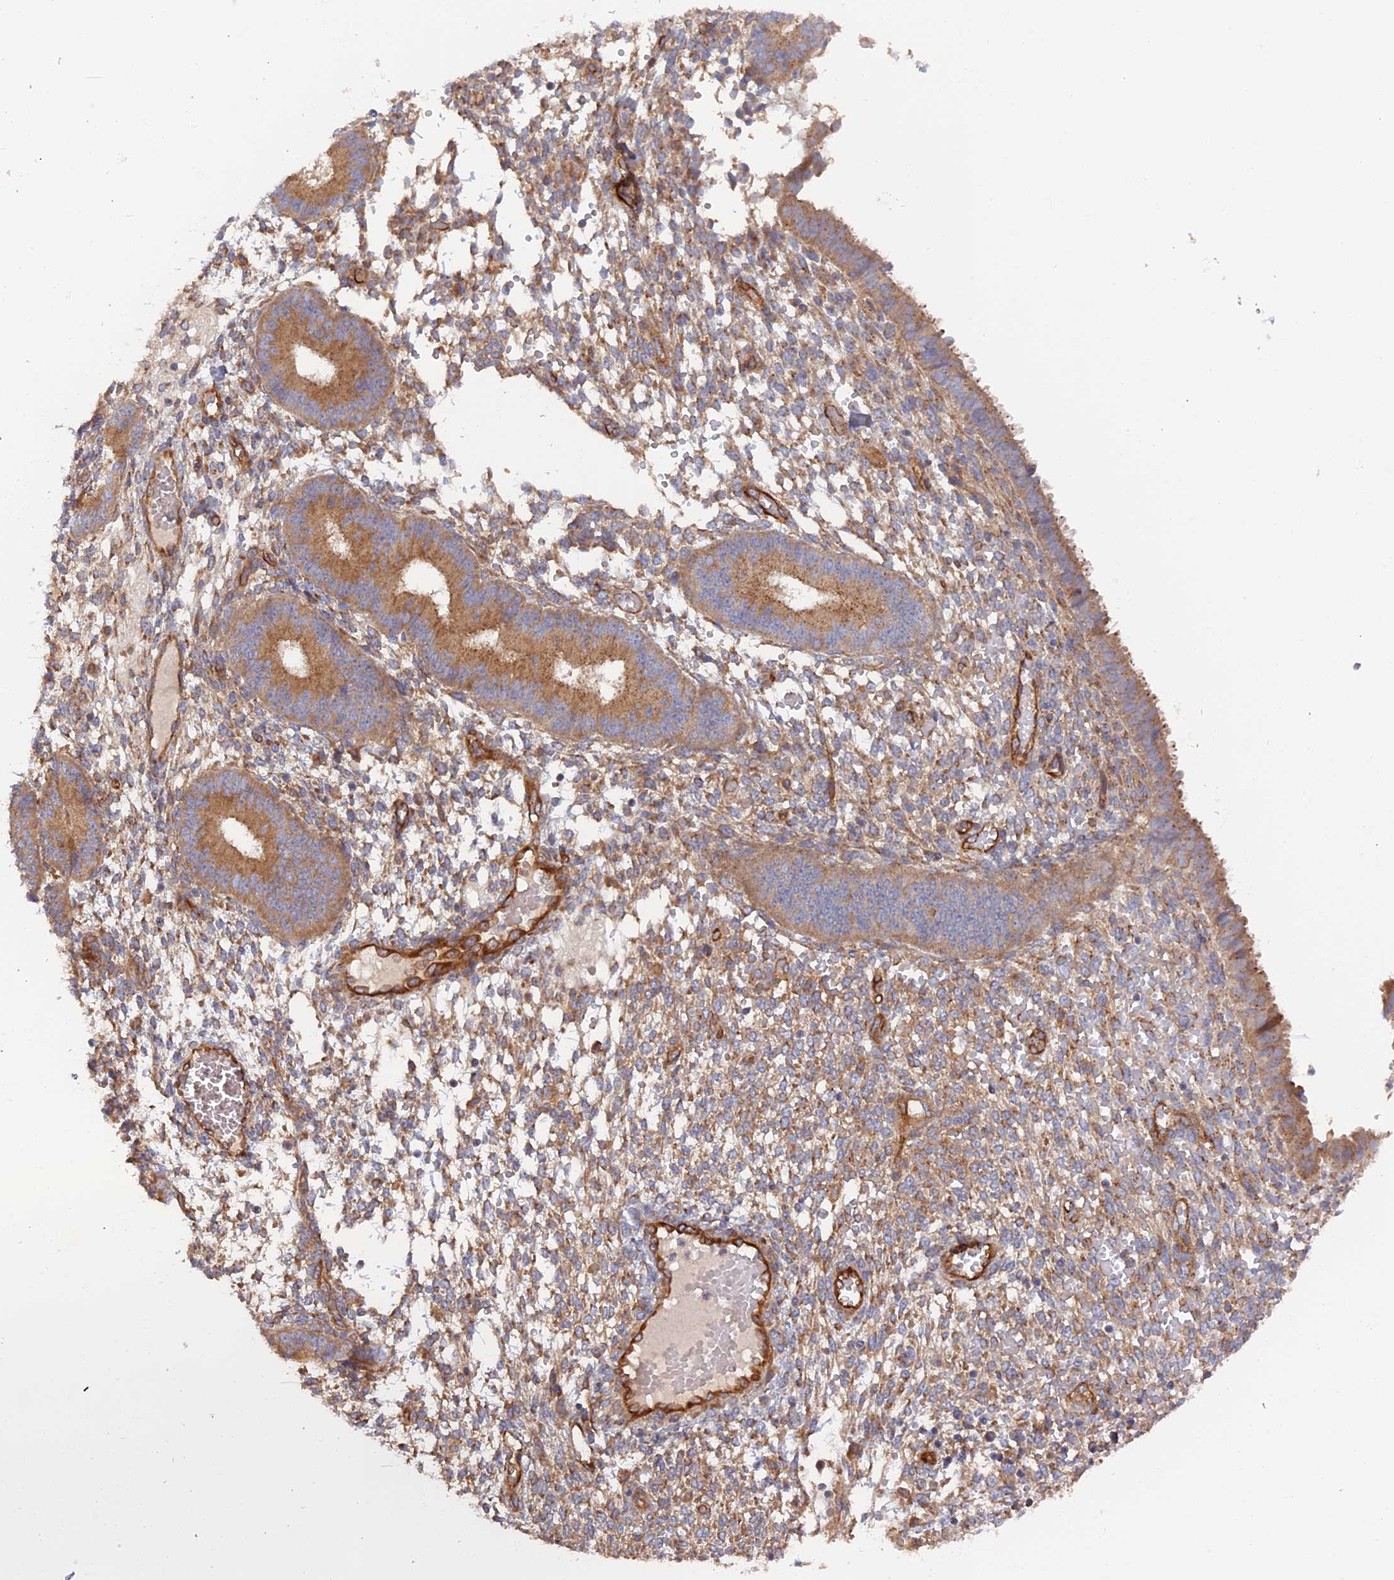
{"staining": {"intensity": "moderate", "quantity": "25%-75%", "location": "cytoplasmic/membranous"}, "tissue": "endometrium", "cell_type": "Cells in endometrial stroma", "image_type": "normal", "snomed": [{"axis": "morphology", "description": "Normal tissue, NOS"}, {"axis": "topography", "description": "Endometrium"}], "caption": "Immunohistochemistry micrograph of normal endometrium: human endometrium stained using IHC reveals medium levels of moderate protein expression localized specifically in the cytoplasmic/membranous of cells in endometrial stroma, appearing as a cytoplasmic/membranous brown color.", "gene": "TMEM196", "patient": {"sex": "female", "age": 49}}